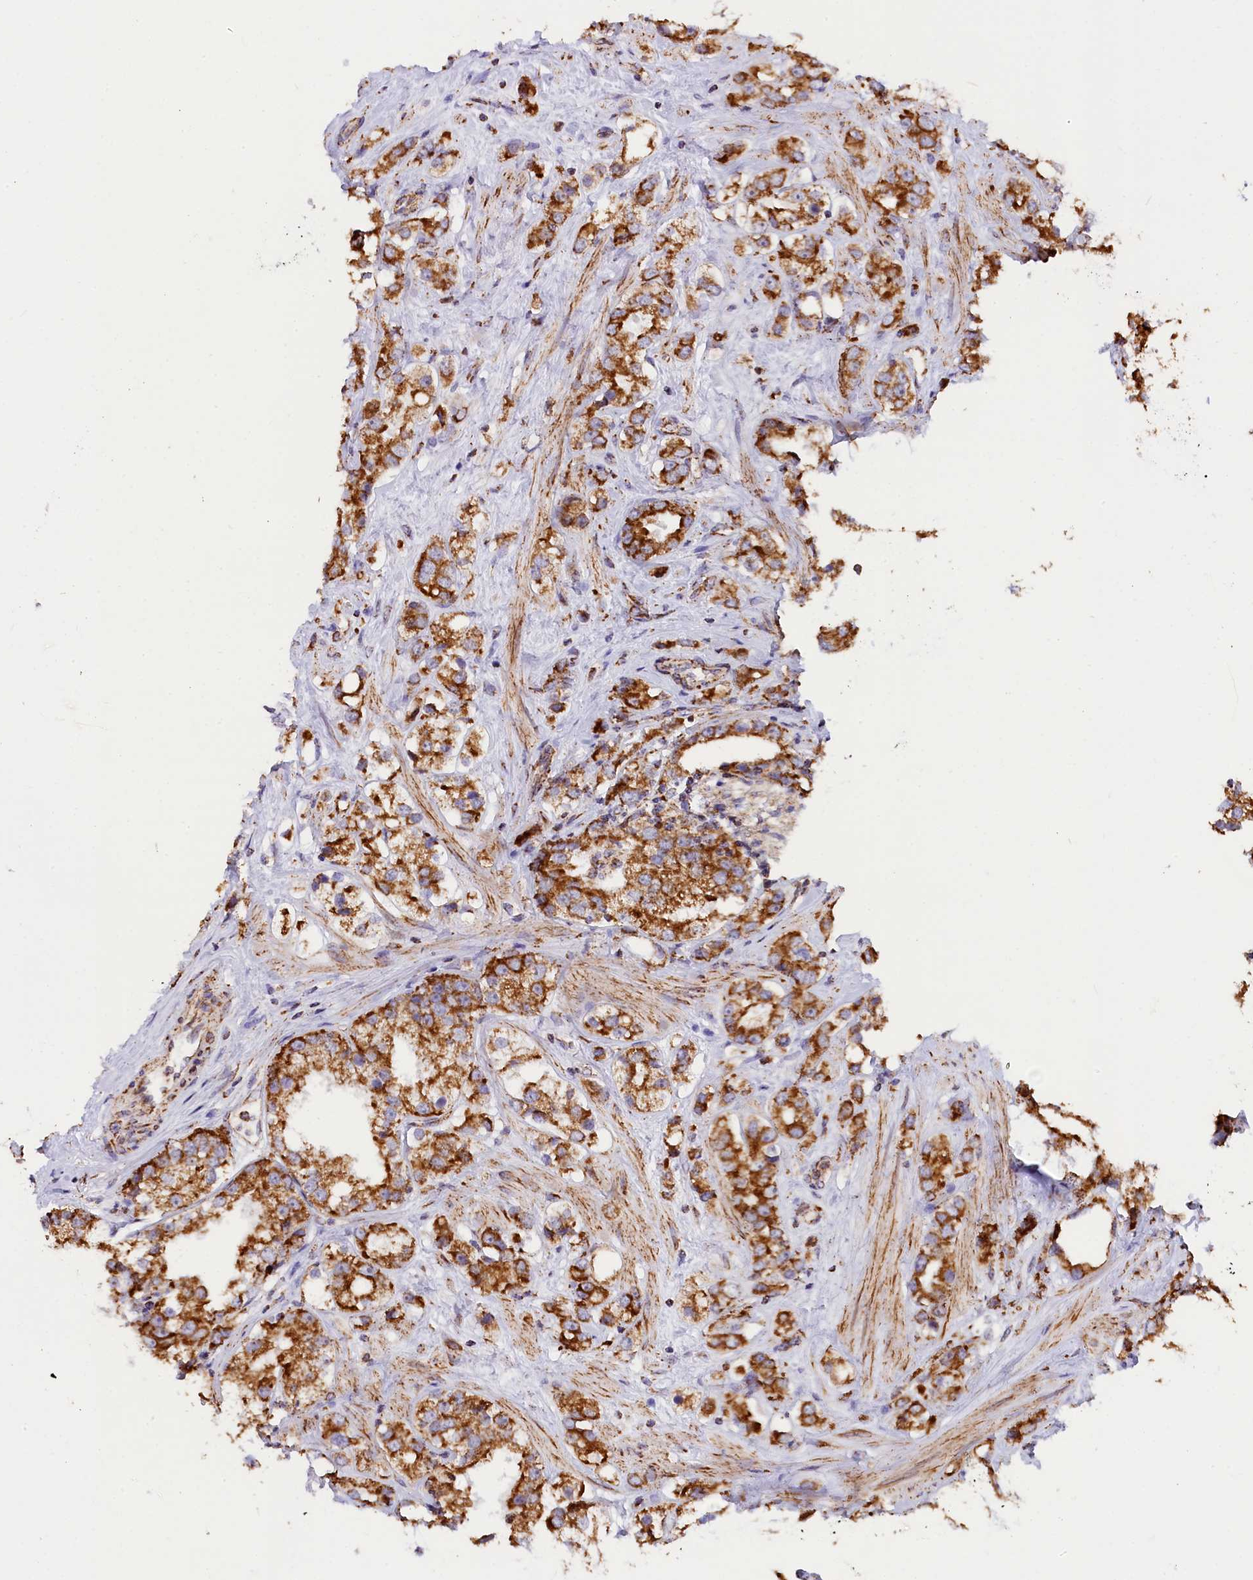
{"staining": {"intensity": "strong", "quantity": ">75%", "location": "cytoplasmic/membranous"}, "tissue": "prostate cancer", "cell_type": "Tumor cells", "image_type": "cancer", "snomed": [{"axis": "morphology", "description": "Adenocarcinoma, NOS"}, {"axis": "topography", "description": "Prostate"}], "caption": "Prostate adenocarcinoma was stained to show a protein in brown. There is high levels of strong cytoplasmic/membranous positivity in about >75% of tumor cells.", "gene": "NDUFA8", "patient": {"sex": "male", "age": 79}}